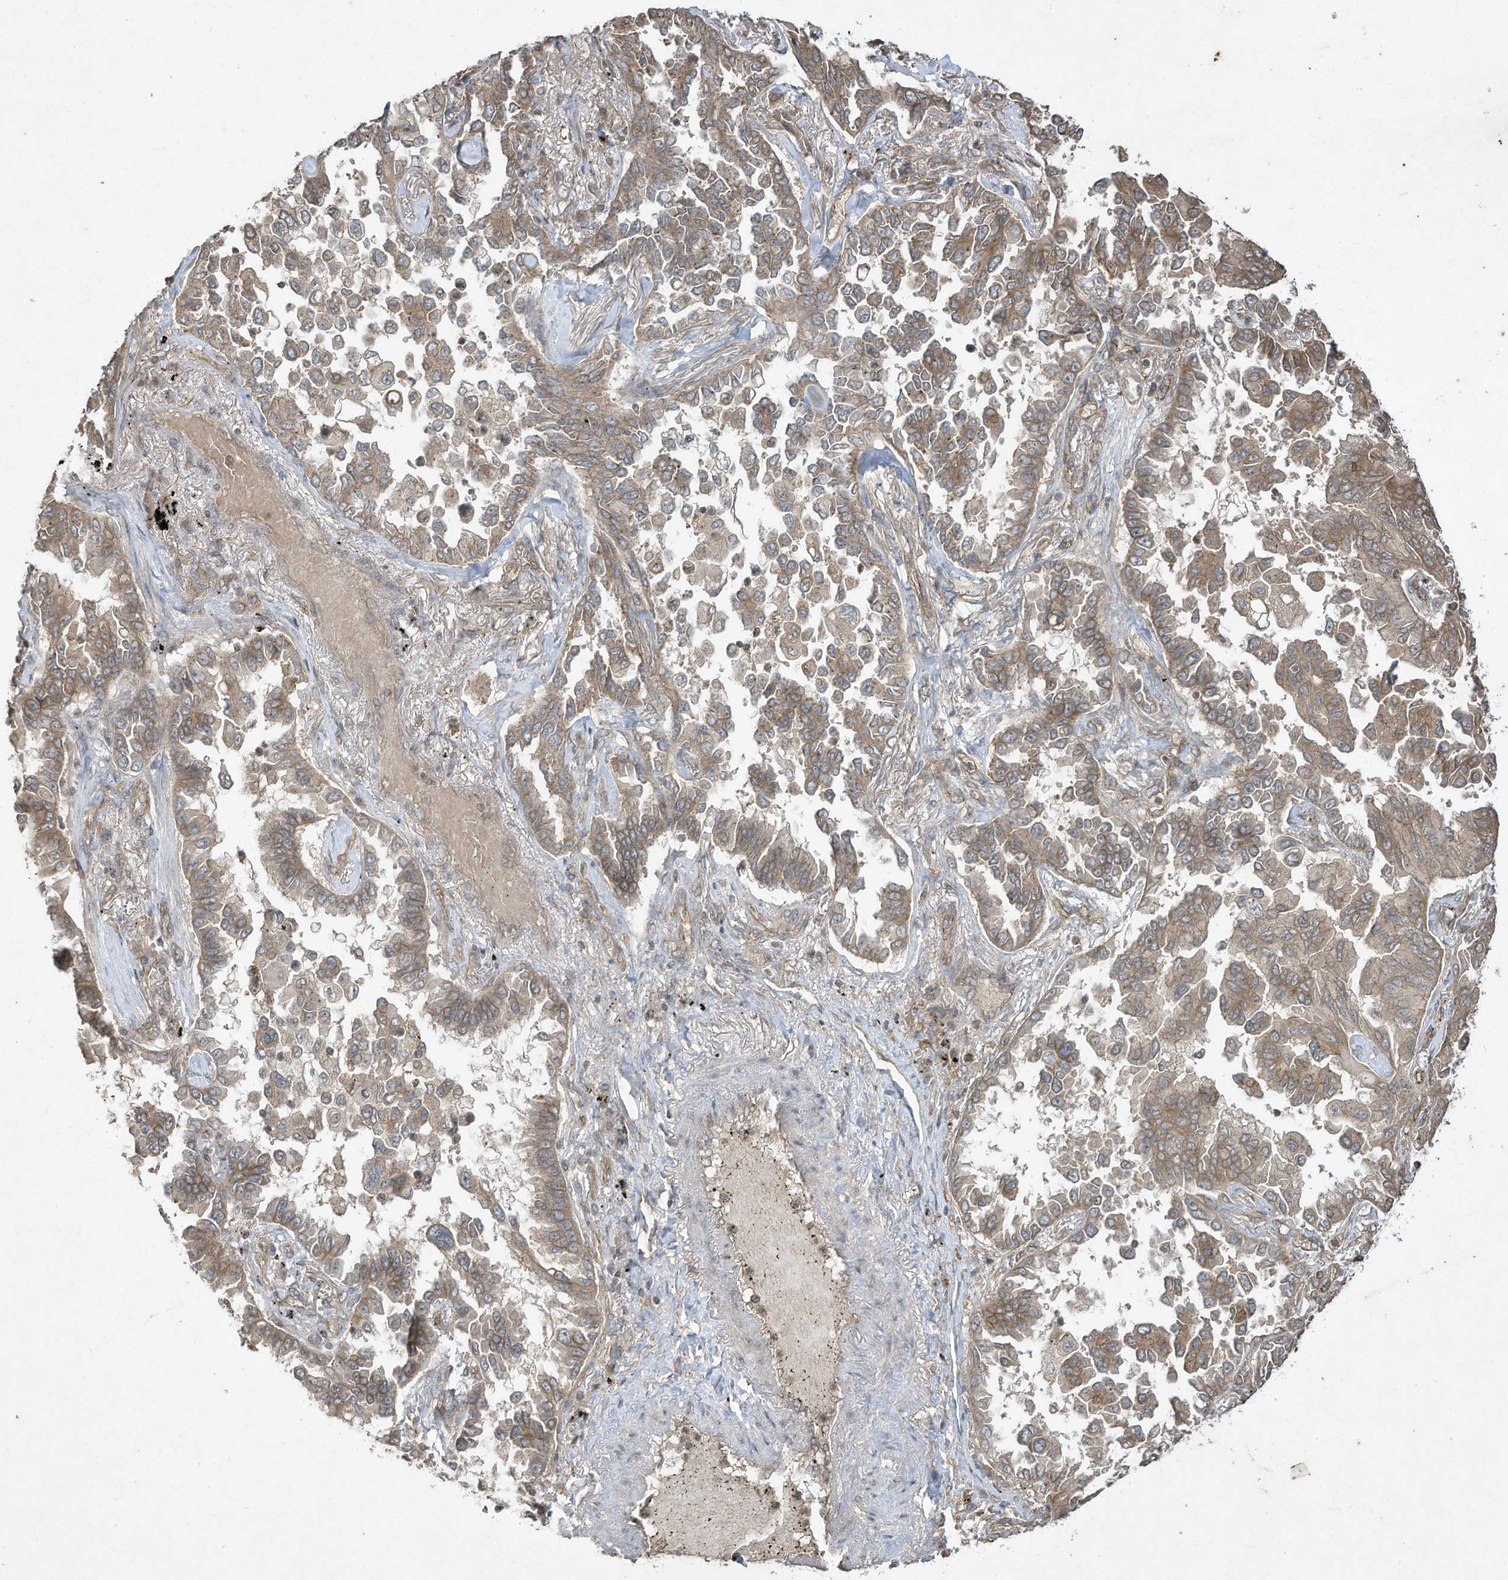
{"staining": {"intensity": "weak", "quantity": ">75%", "location": "cytoplasmic/membranous"}, "tissue": "lung cancer", "cell_type": "Tumor cells", "image_type": "cancer", "snomed": [{"axis": "morphology", "description": "Adenocarcinoma, NOS"}, {"axis": "topography", "description": "Lung"}], "caption": "Immunohistochemistry of human adenocarcinoma (lung) exhibits low levels of weak cytoplasmic/membranous positivity in about >75% of tumor cells.", "gene": "MATN2", "patient": {"sex": "female", "age": 67}}